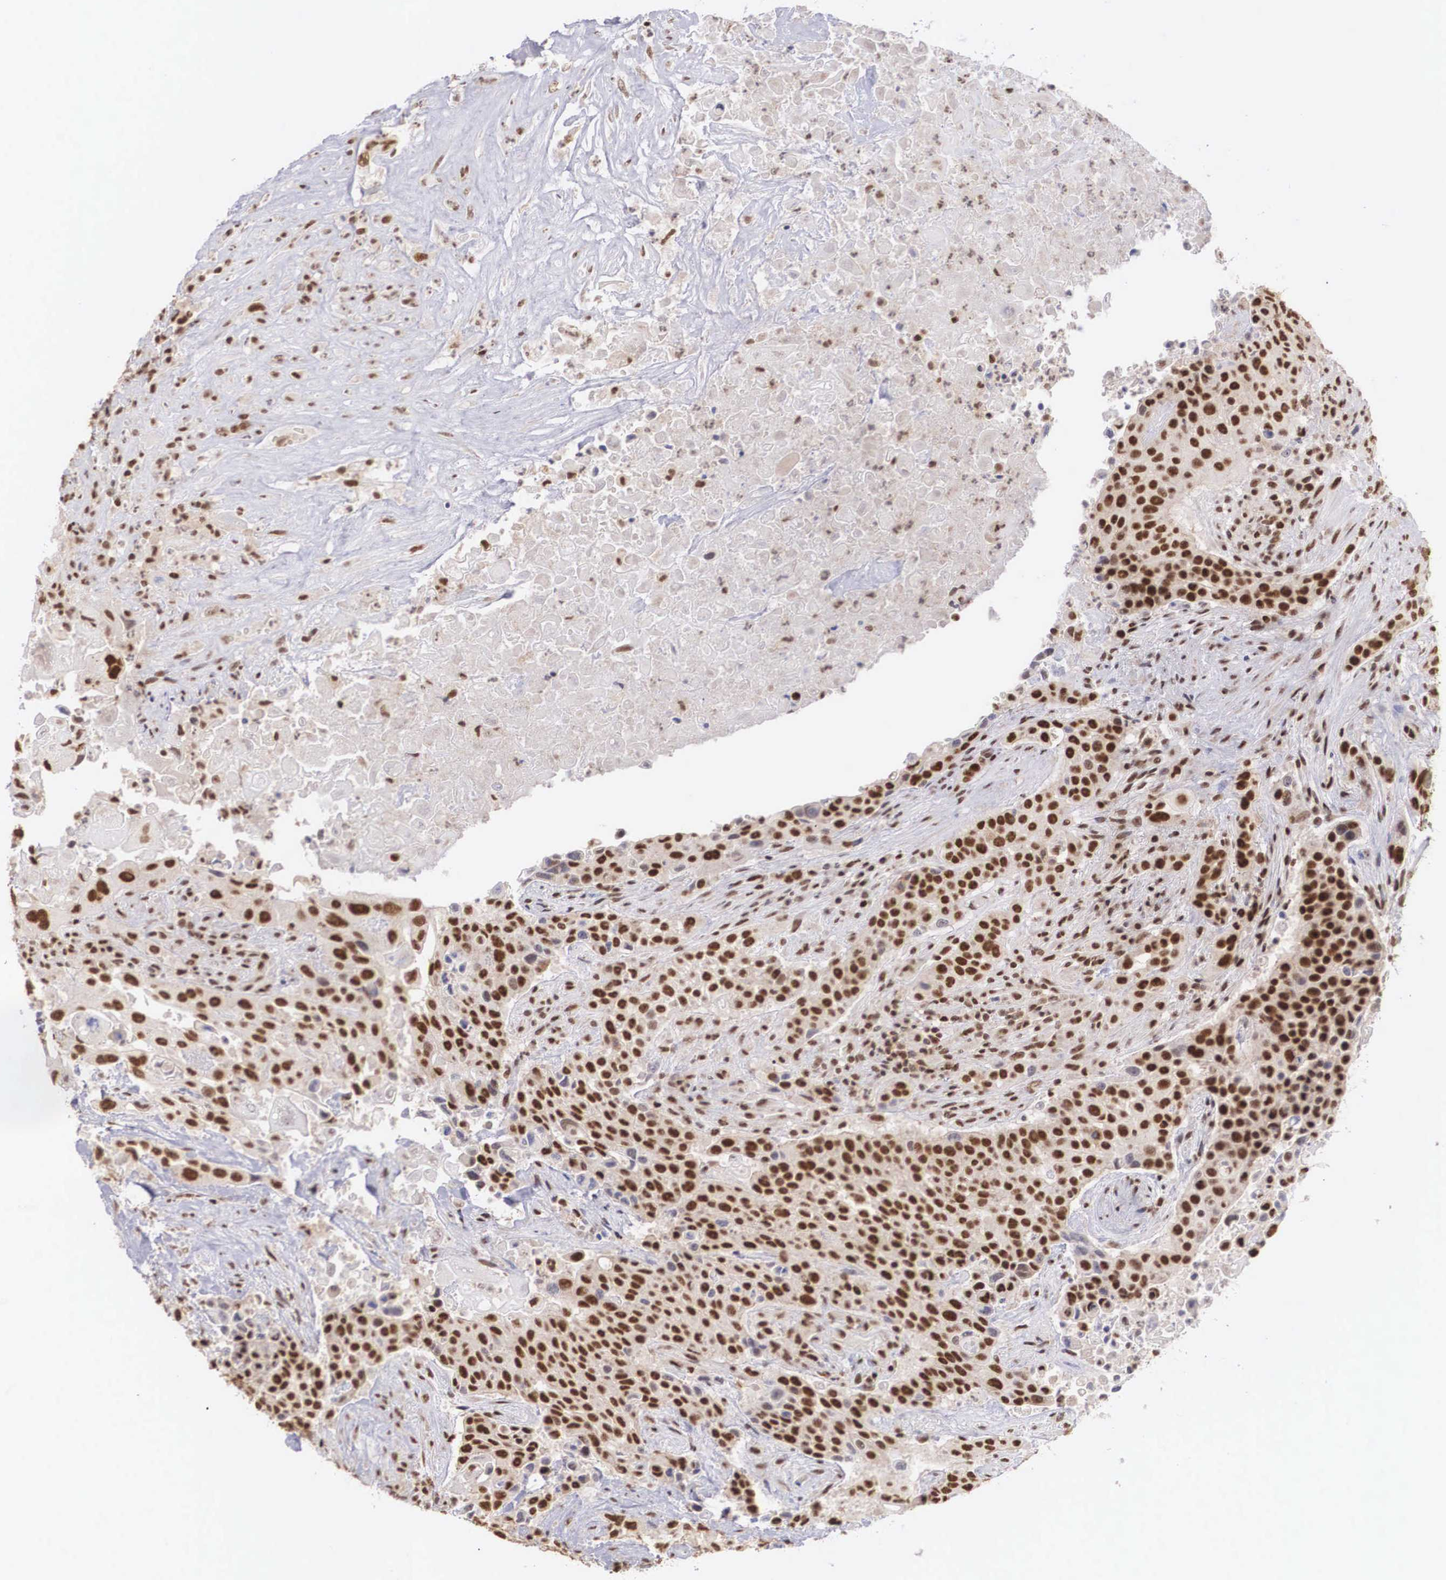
{"staining": {"intensity": "strong", "quantity": ">75%", "location": "nuclear"}, "tissue": "urothelial cancer", "cell_type": "Tumor cells", "image_type": "cancer", "snomed": [{"axis": "morphology", "description": "Urothelial carcinoma, High grade"}, {"axis": "topography", "description": "Urinary bladder"}], "caption": "Tumor cells show high levels of strong nuclear staining in approximately >75% of cells in urothelial carcinoma (high-grade).", "gene": "HTATSF1", "patient": {"sex": "male", "age": 74}}